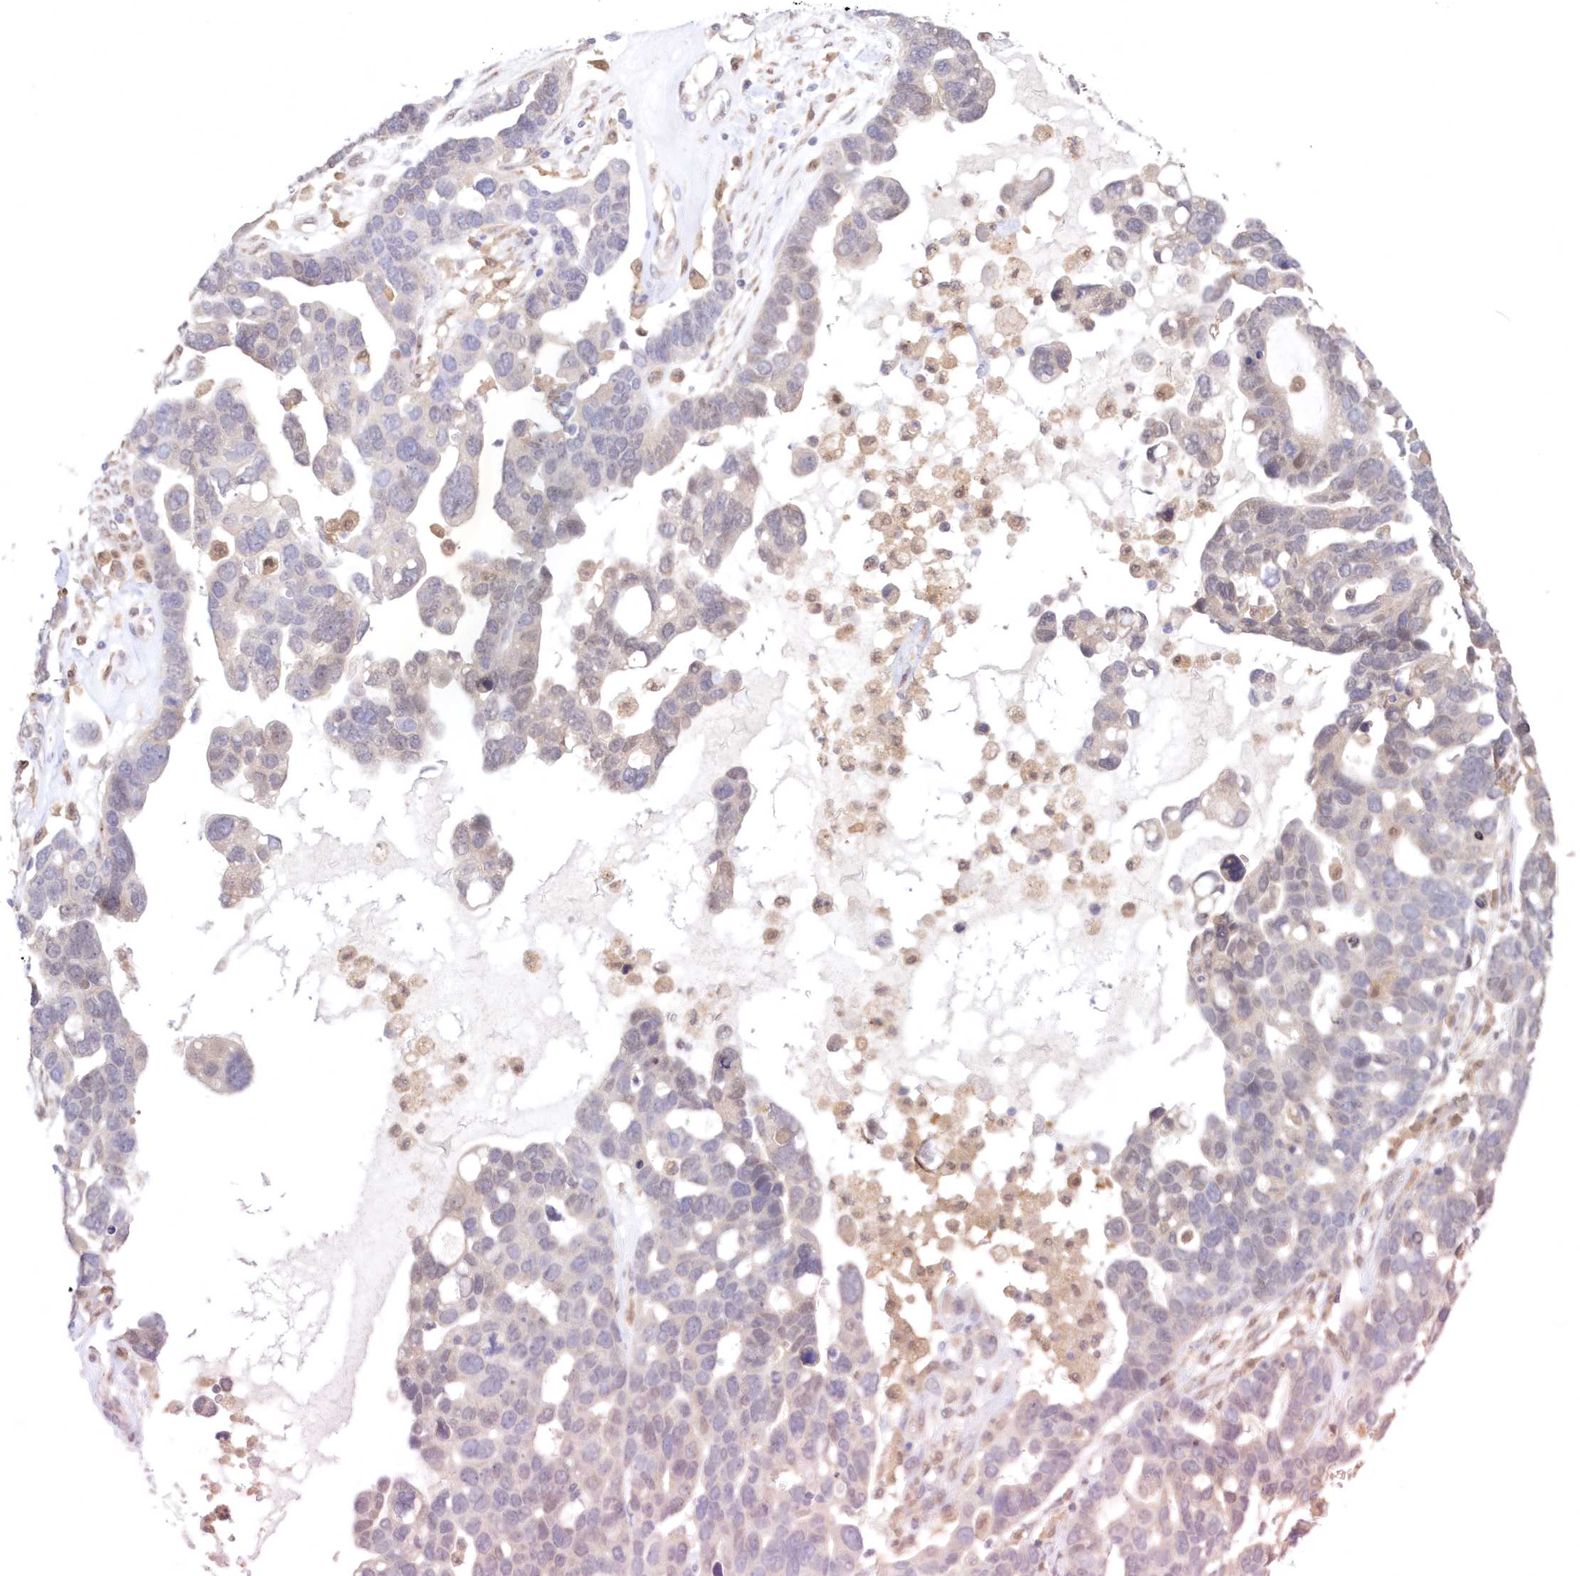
{"staining": {"intensity": "negative", "quantity": "none", "location": "none"}, "tissue": "ovarian cancer", "cell_type": "Tumor cells", "image_type": "cancer", "snomed": [{"axis": "morphology", "description": "Cystadenocarcinoma, serous, NOS"}, {"axis": "topography", "description": "Ovary"}], "caption": "A high-resolution photomicrograph shows IHC staining of serous cystadenocarcinoma (ovarian), which exhibits no significant positivity in tumor cells. The staining was performed using DAB to visualize the protein expression in brown, while the nuclei were stained in blue with hematoxylin (Magnification: 20x).", "gene": "RNPEP", "patient": {"sex": "female", "age": 54}}